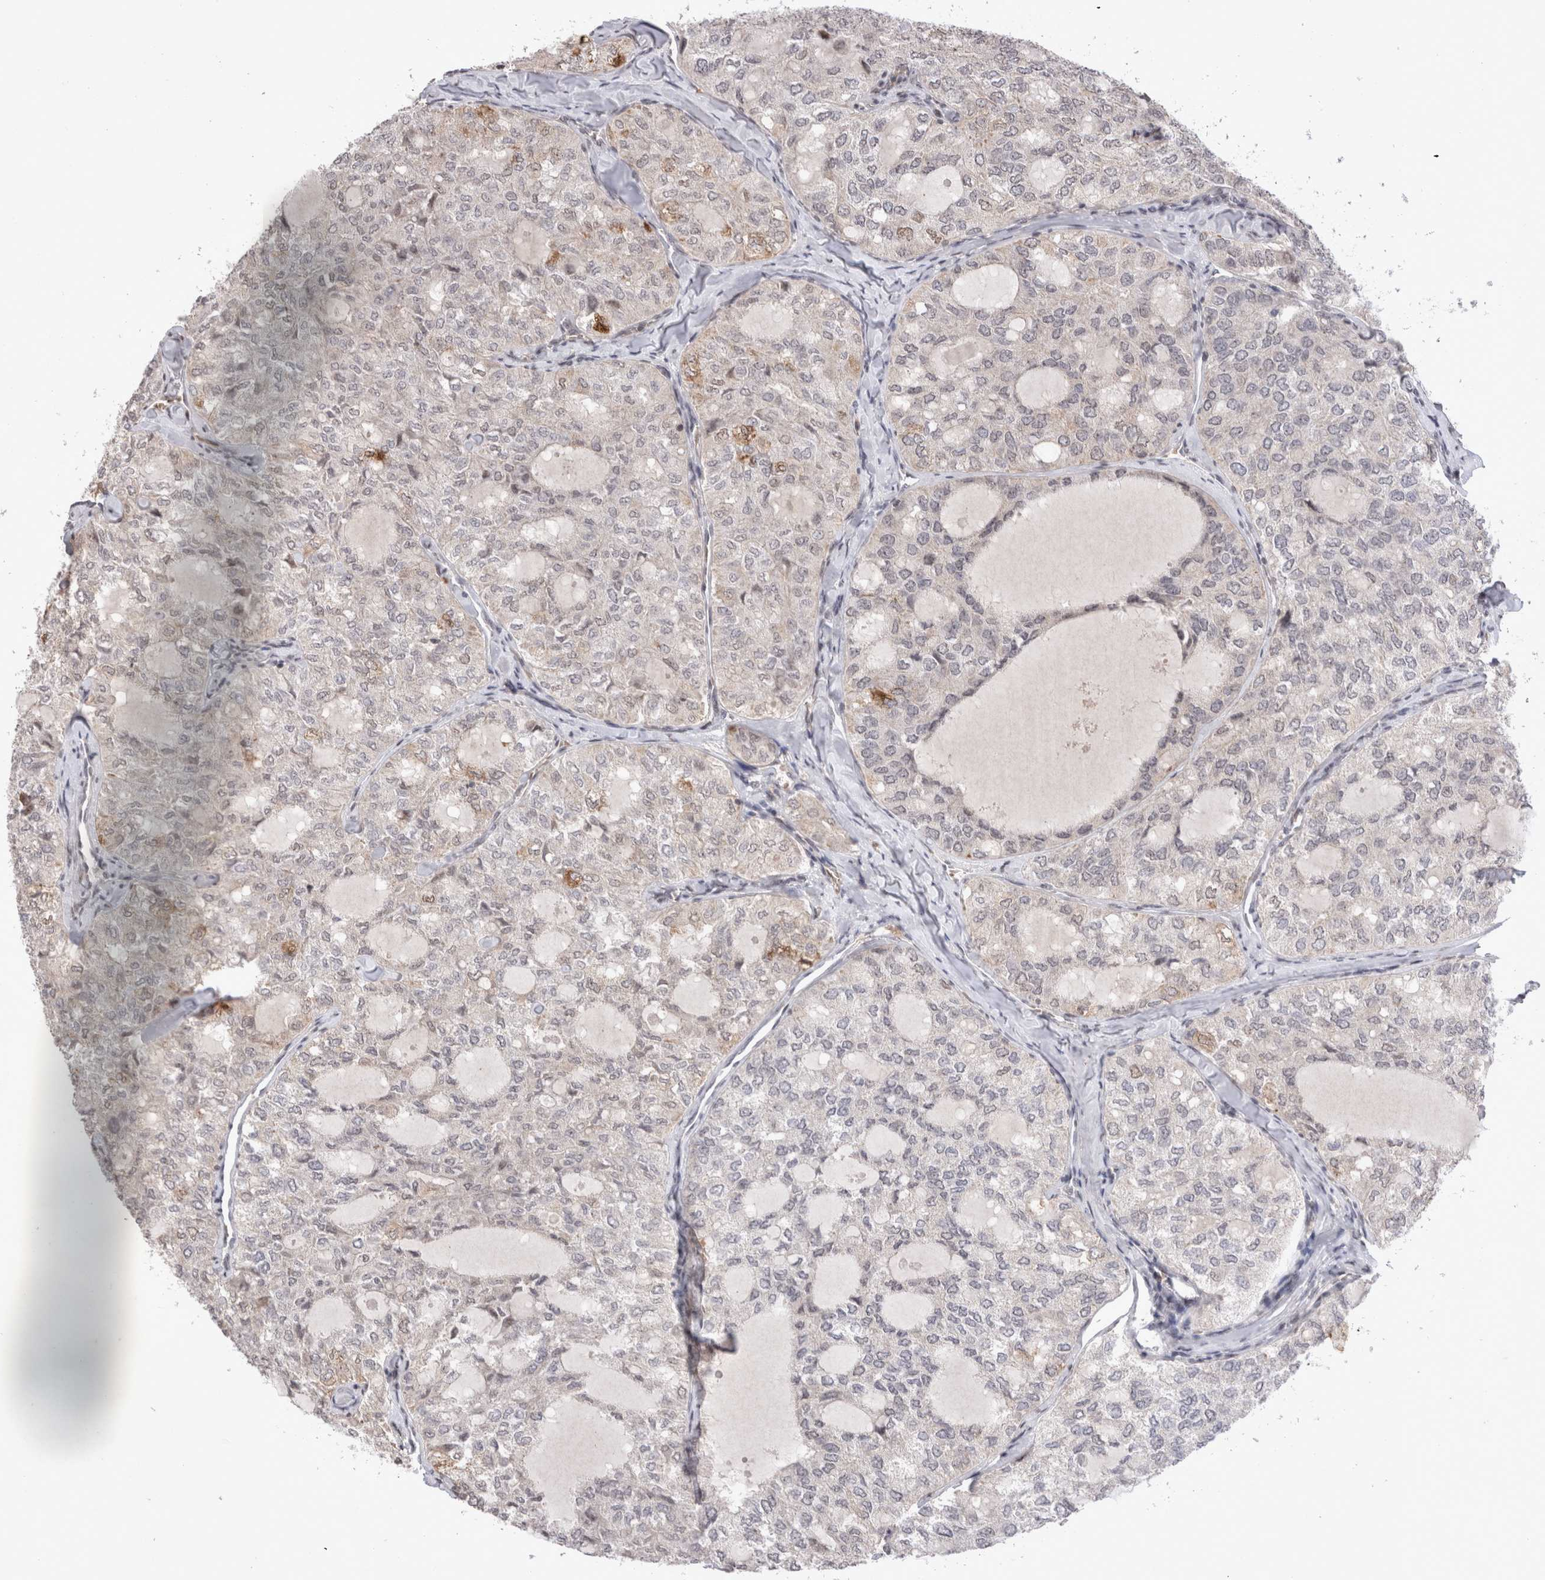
{"staining": {"intensity": "negative", "quantity": "none", "location": "none"}, "tissue": "thyroid cancer", "cell_type": "Tumor cells", "image_type": "cancer", "snomed": [{"axis": "morphology", "description": "Follicular adenoma carcinoma, NOS"}, {"axis": "topography", "description": "Thyroid gland"}], "caption": "Human thyroid cancer (follicular adenoma carcinoma) stained for a protein using immunohistochemistry demonstrates no expression in tumor cells.", "gene": "STK11", "patient": {"sex": "male", "age": 75}}